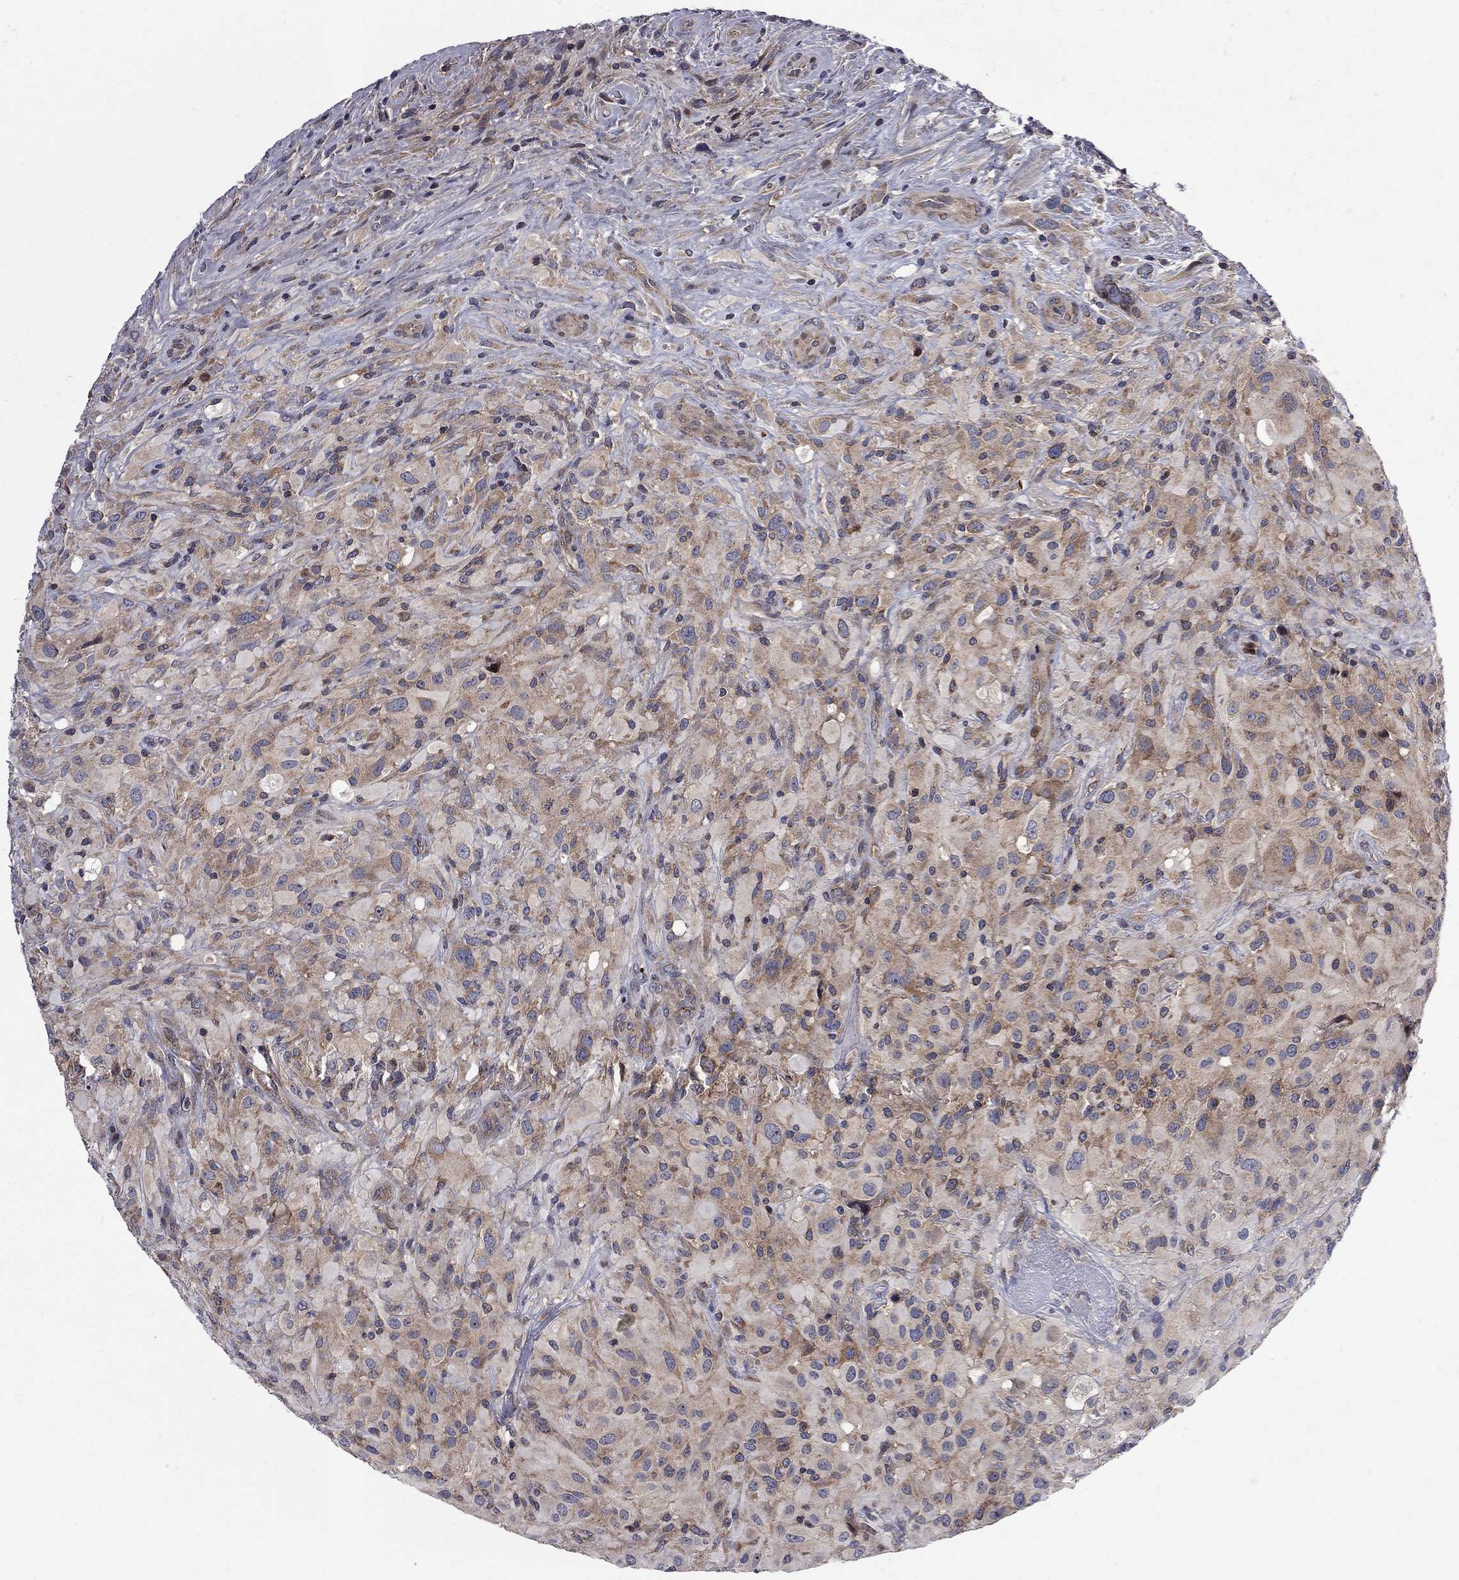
{"staining": {"intensity": "moderate", "quantity": "25%-75%", "location": "cytoplasmic/membranous"}, "tissue": "glioma", "cell_type": "Tumor cells", "image_type": "cancer", "snomed": [{"axis": "morphology", "description": "Glioma, malignant, High grade"}, {"axis": "topography", "description": "Cerebral cortex"}], "caption": "An immunohistochemistry micrograph of tumor tissue is shown. Protein staining in brown shows moderate cytoplasmic/membranous positivity in malignant glioma (high-grade) within tumor cells.", "gene": "CNOT11", "patient": {"sex": "male", "age": 35}}